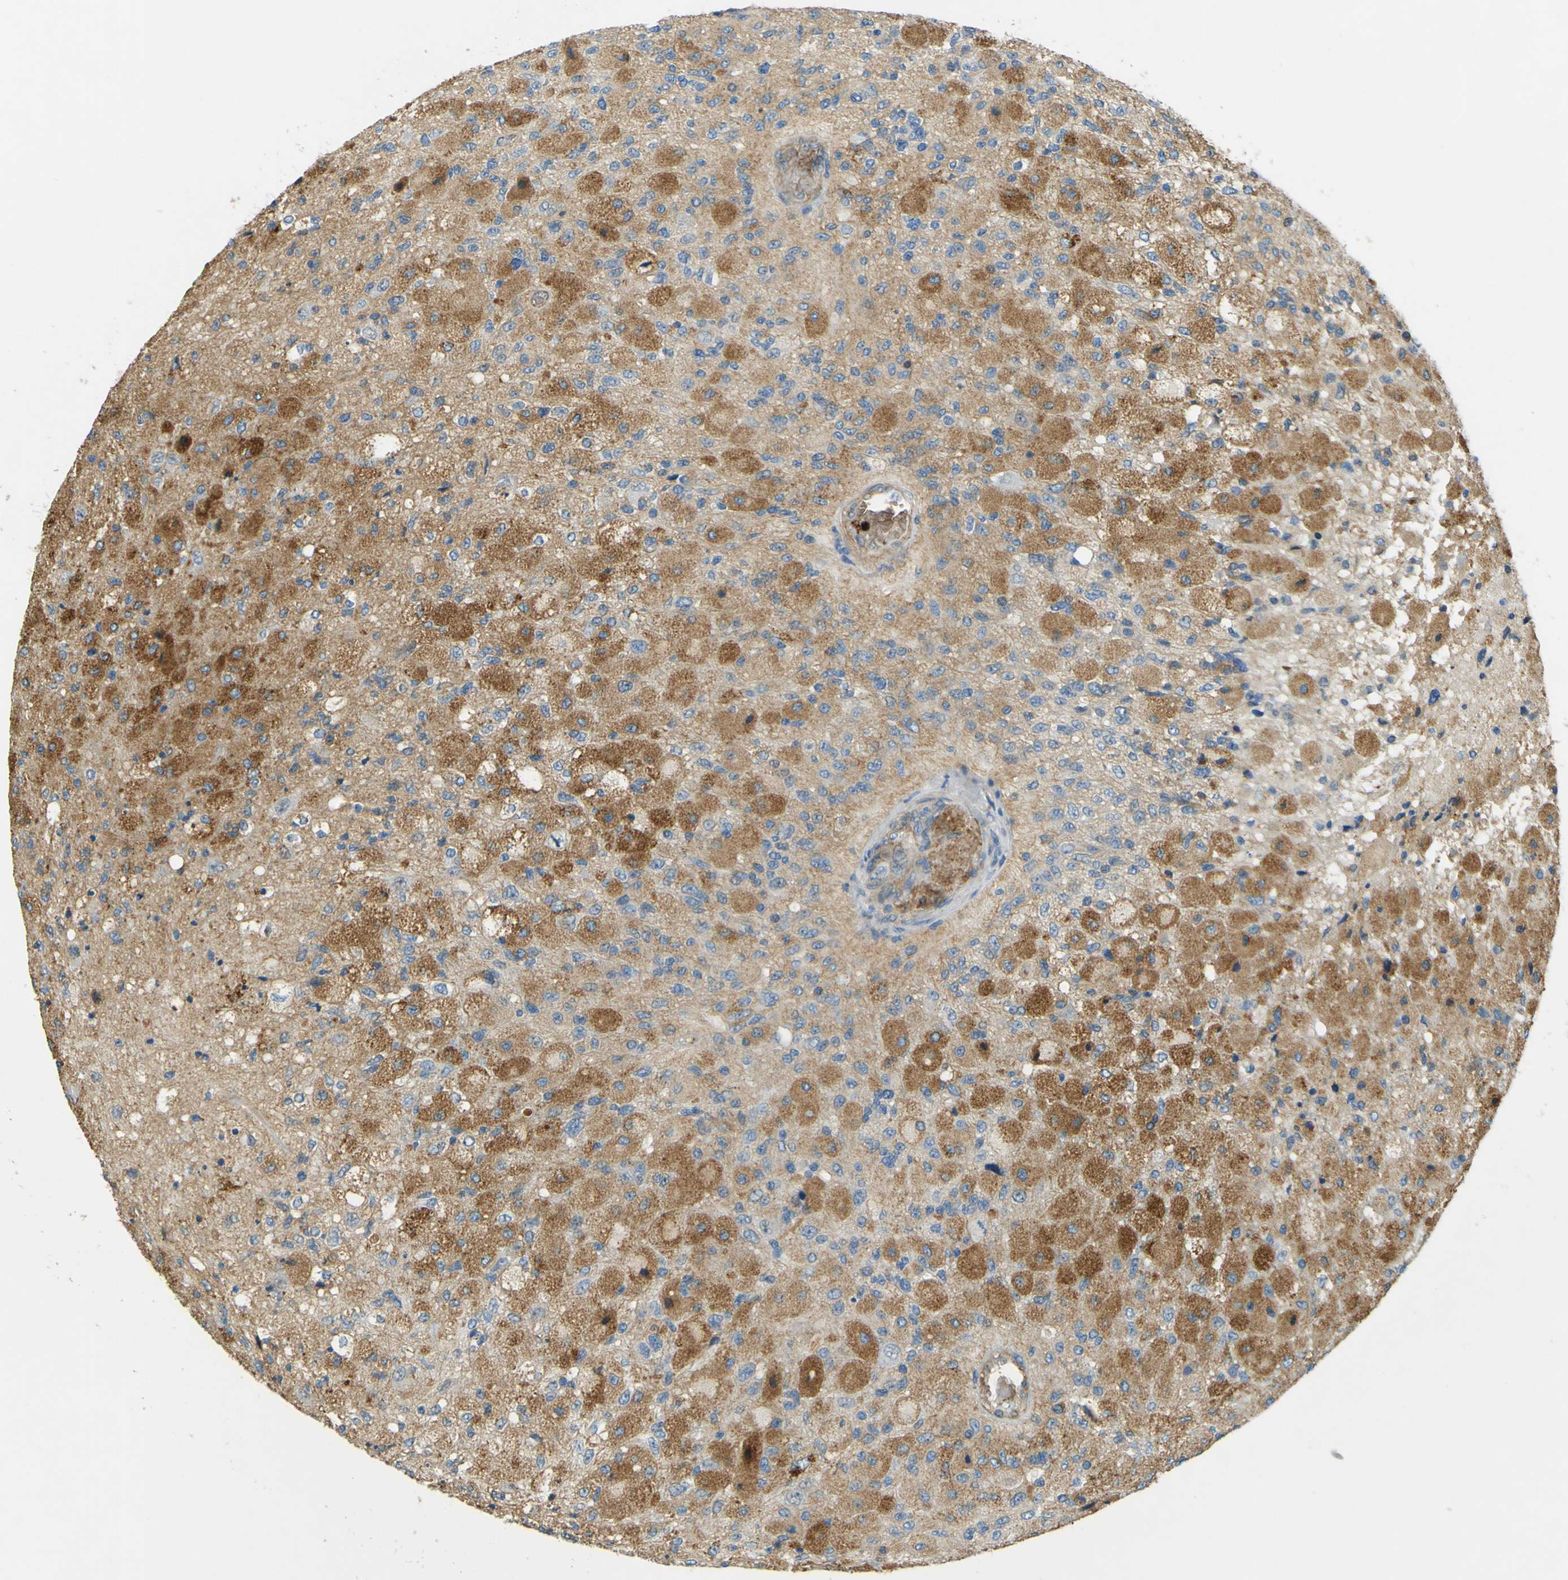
{"staining": {"intensity": "moderate", "quantity": "25%-75%", "location": "cytoplasmic/membranous"}, "tissue": "glioma", "cell_type": "Tumor cells", "image_type": "cancer", "snomed": [{"axis": "morphology", "description": "Normal tissue, NOS"}, {"axis": "morphology", "description": "Glioma, malignant, High grade"}, {"axis": "topography", "description": "Cerebral cortex"}], "caption": "IHC staining of glioma, which shows medium levels of moderate cytoplasmic/membranous expression in approximately 25%-75% of tumor cells indicating moderate cytoplasmic/membranous protein expression. The staining was performed using DAB (3,3'-diaminobenzidine) (brown) for protein detection and nuclei were counterstained in hematoxylin (blue).", "gene": "PLXDC1", "patient": {"sex": "male", "age": 77}}